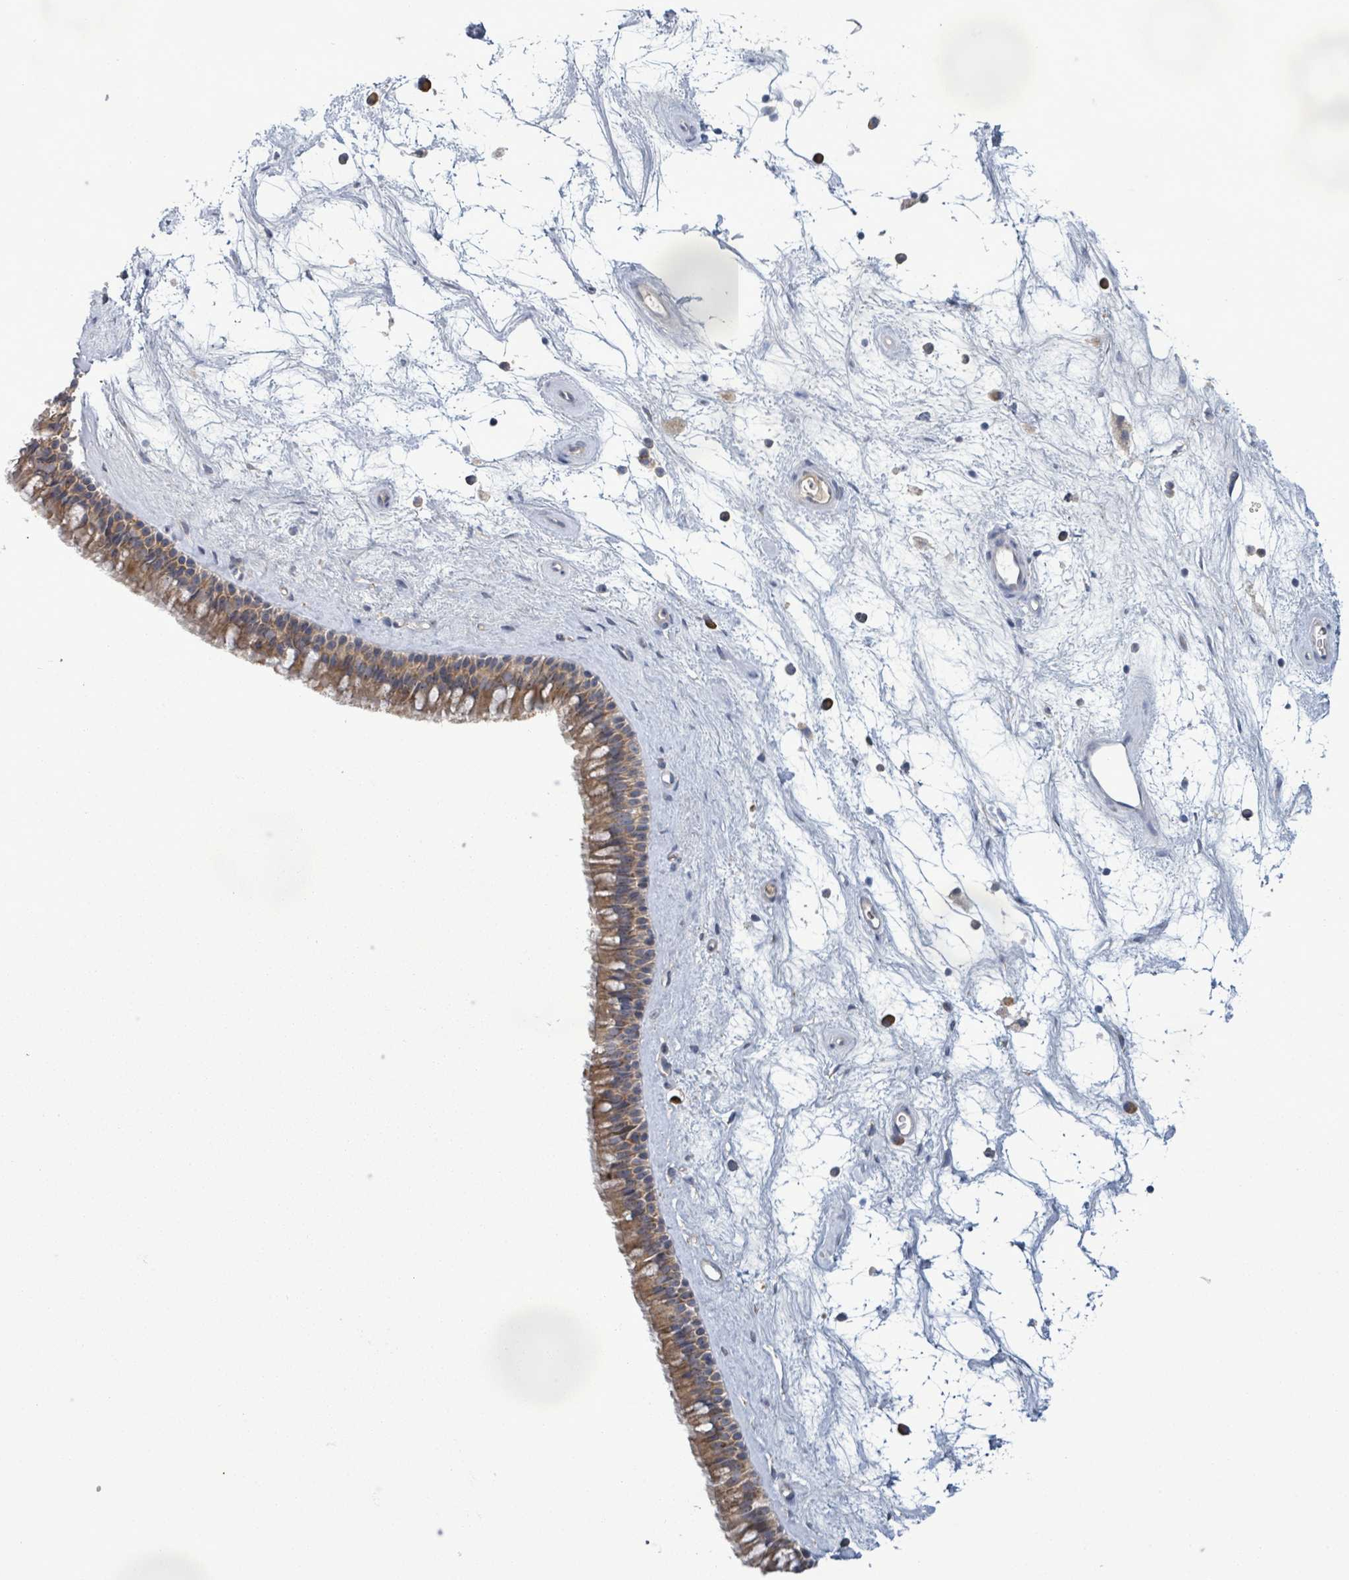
{"staining": {"intensity": "moderate", "quantity": ">75%", "location": "cytoplasmic/membranous"}, "tissue": "nasopharynx", "cell_type": "Respiratory epithelial cells", "image_type": "normal", "snomed": [{"axis": "morphology", "description": "Normal tissue, NOS"}, {"axis": "topography", "description": "Nasopharynx"}], "caption": "IHC of unremarkable nasopharynx shows medium levels of moderate cytoplasmic/membranous expression in about >75% of respiratory epithelial cells. The staining was performed using DAB (3,3'-diaminobenzidine), with brown indicating positive protein expression. Nuclei are stained blue with hematoxylin.", "gene": "ATP13A1", "patient": {"sex": "male", "age": 64}}